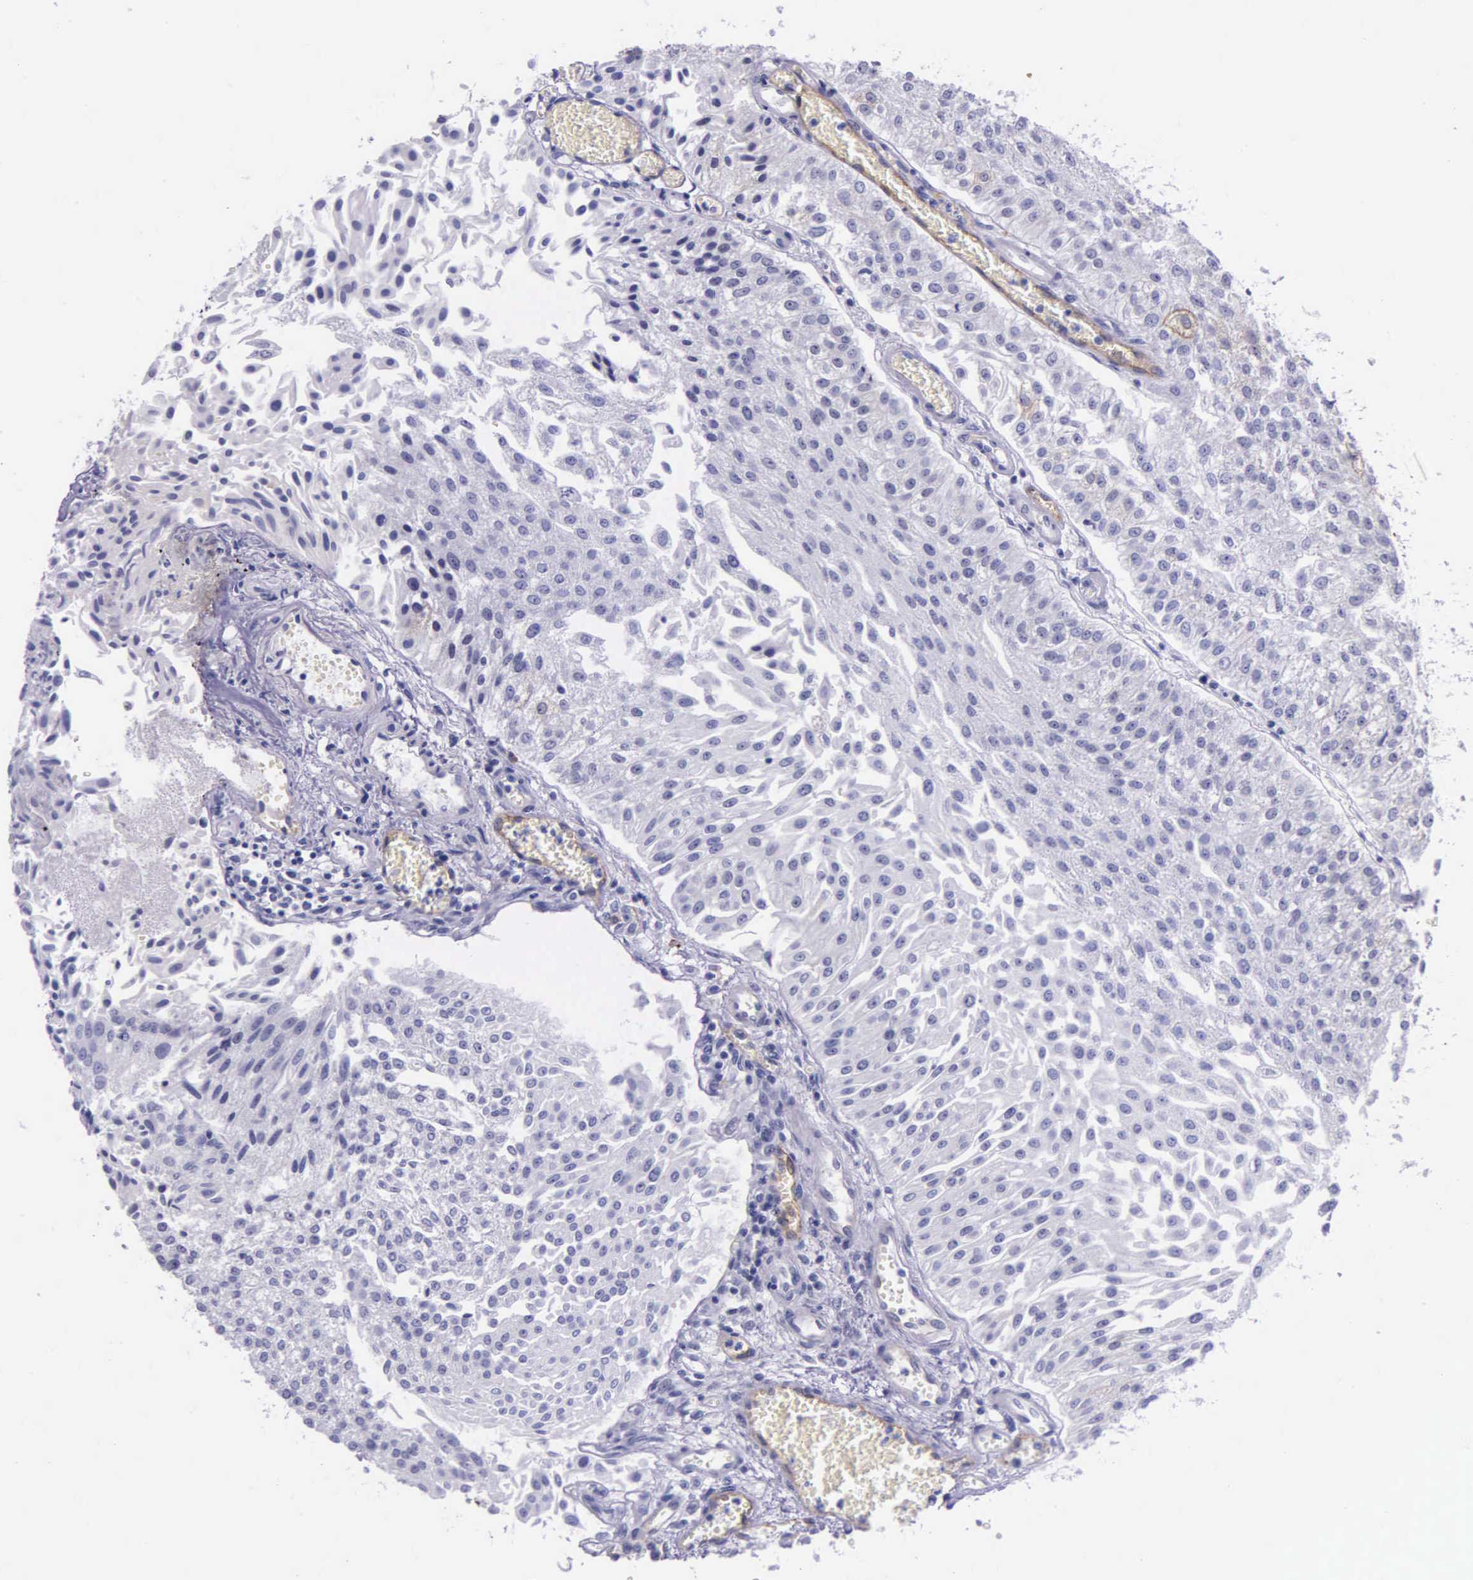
{"staining": {"intensity": "negative", "quantity": "none", "location": "none"}, "tissue": "urothelial cancer", "cell_type": "Tumor cells", "image_type": "cancer", "snomed": [{"axis": "morphology", "description": "Urothelial carcinoma, Low grade"}, {"axis": "topography", "description": "Urinary bladder"}], "caption": "DAB immunohistochemical staining of human urothelial carcinoma (low-grade) shows no significant expression in tumor cells. (IHC, brightfield microscopy, high magnification).", "gene": "AHNAK2", "patient": {"sex": "male", "age": 86}}